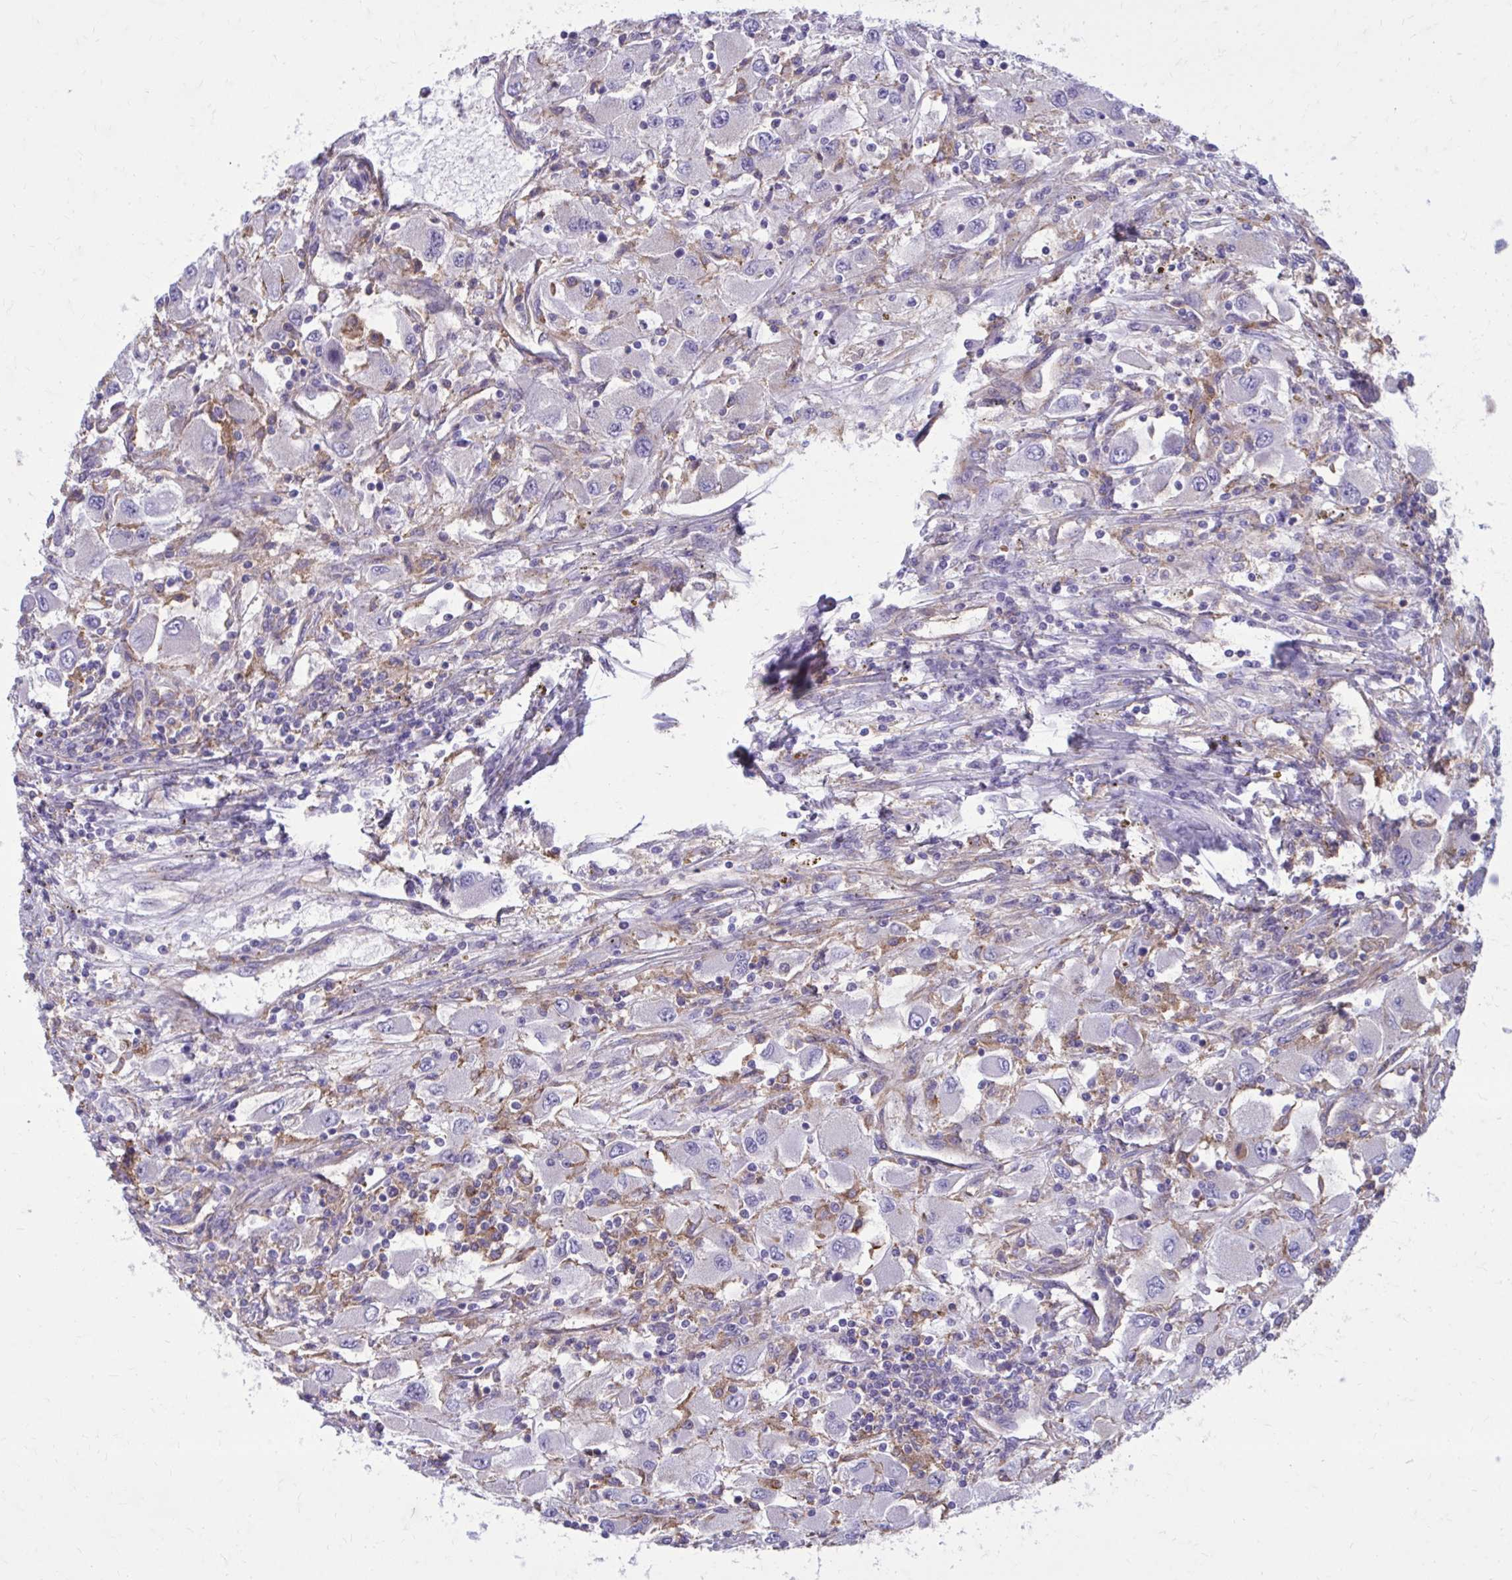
{"staining": {"intensity": "negative", "quantity": "none", "location": "none"}, "tissue": "renal cancer", "cell_type": "Tumor cells", "image_type": "cancer", "snomed": [{"axis": "morphology", "description": "Adenocarcinoma, NOS"}, {"axis": "topography", "description": "Kidney"}], "caption": "This is a histopathology image of IHC staining of adenocarcinoma (renal), which shows no expression in tumor cells.", "gene": "CLTA", "patient": {"sex": "female", "age": 67}}